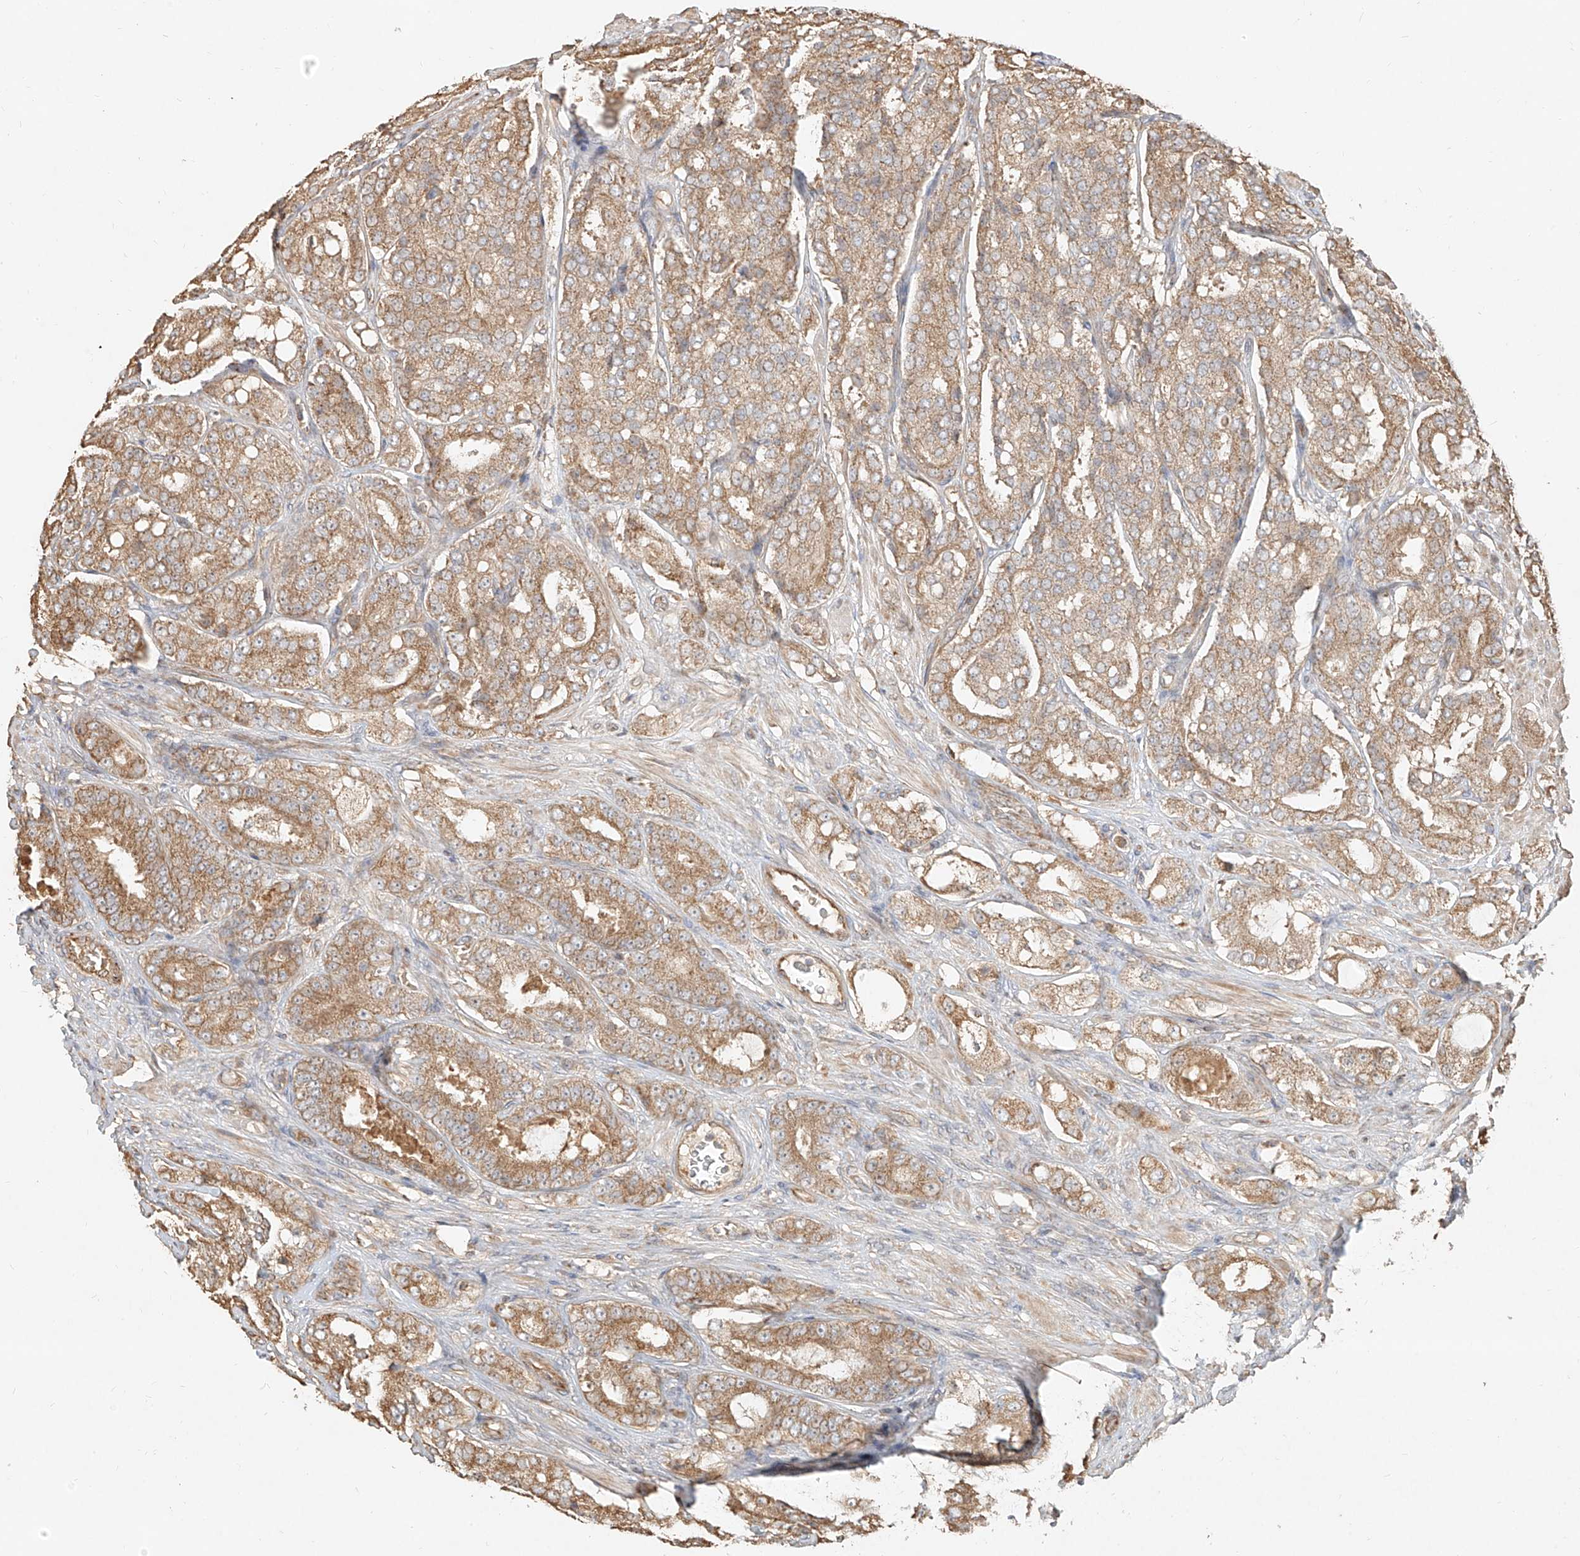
{"staining": {"intensity": "moderate", "quantity": ">75%", "location": "cytoplasmic/membranous"}, "tissue": "prostate cancer", "cell_type": "Tumor cells", "image_type": "cancer", "snomed": [{"axis": "morphology", "description": "Adenocarcinoma, High grade"}, {"axis": "topography", "description": "Prostate"}], "caption": "Protein staining by immunohistochemistry shows moderate cytoplasmic/membranous staining in about >75% of tumor cells in prostate high-grade adenocarcinoma. (DAB (3,3'-diaminobenzidine) IHC with brightfield microscopy, high magnification).", "gene": "EFNB1", "patient": {"sex": "male", "age": 65}}